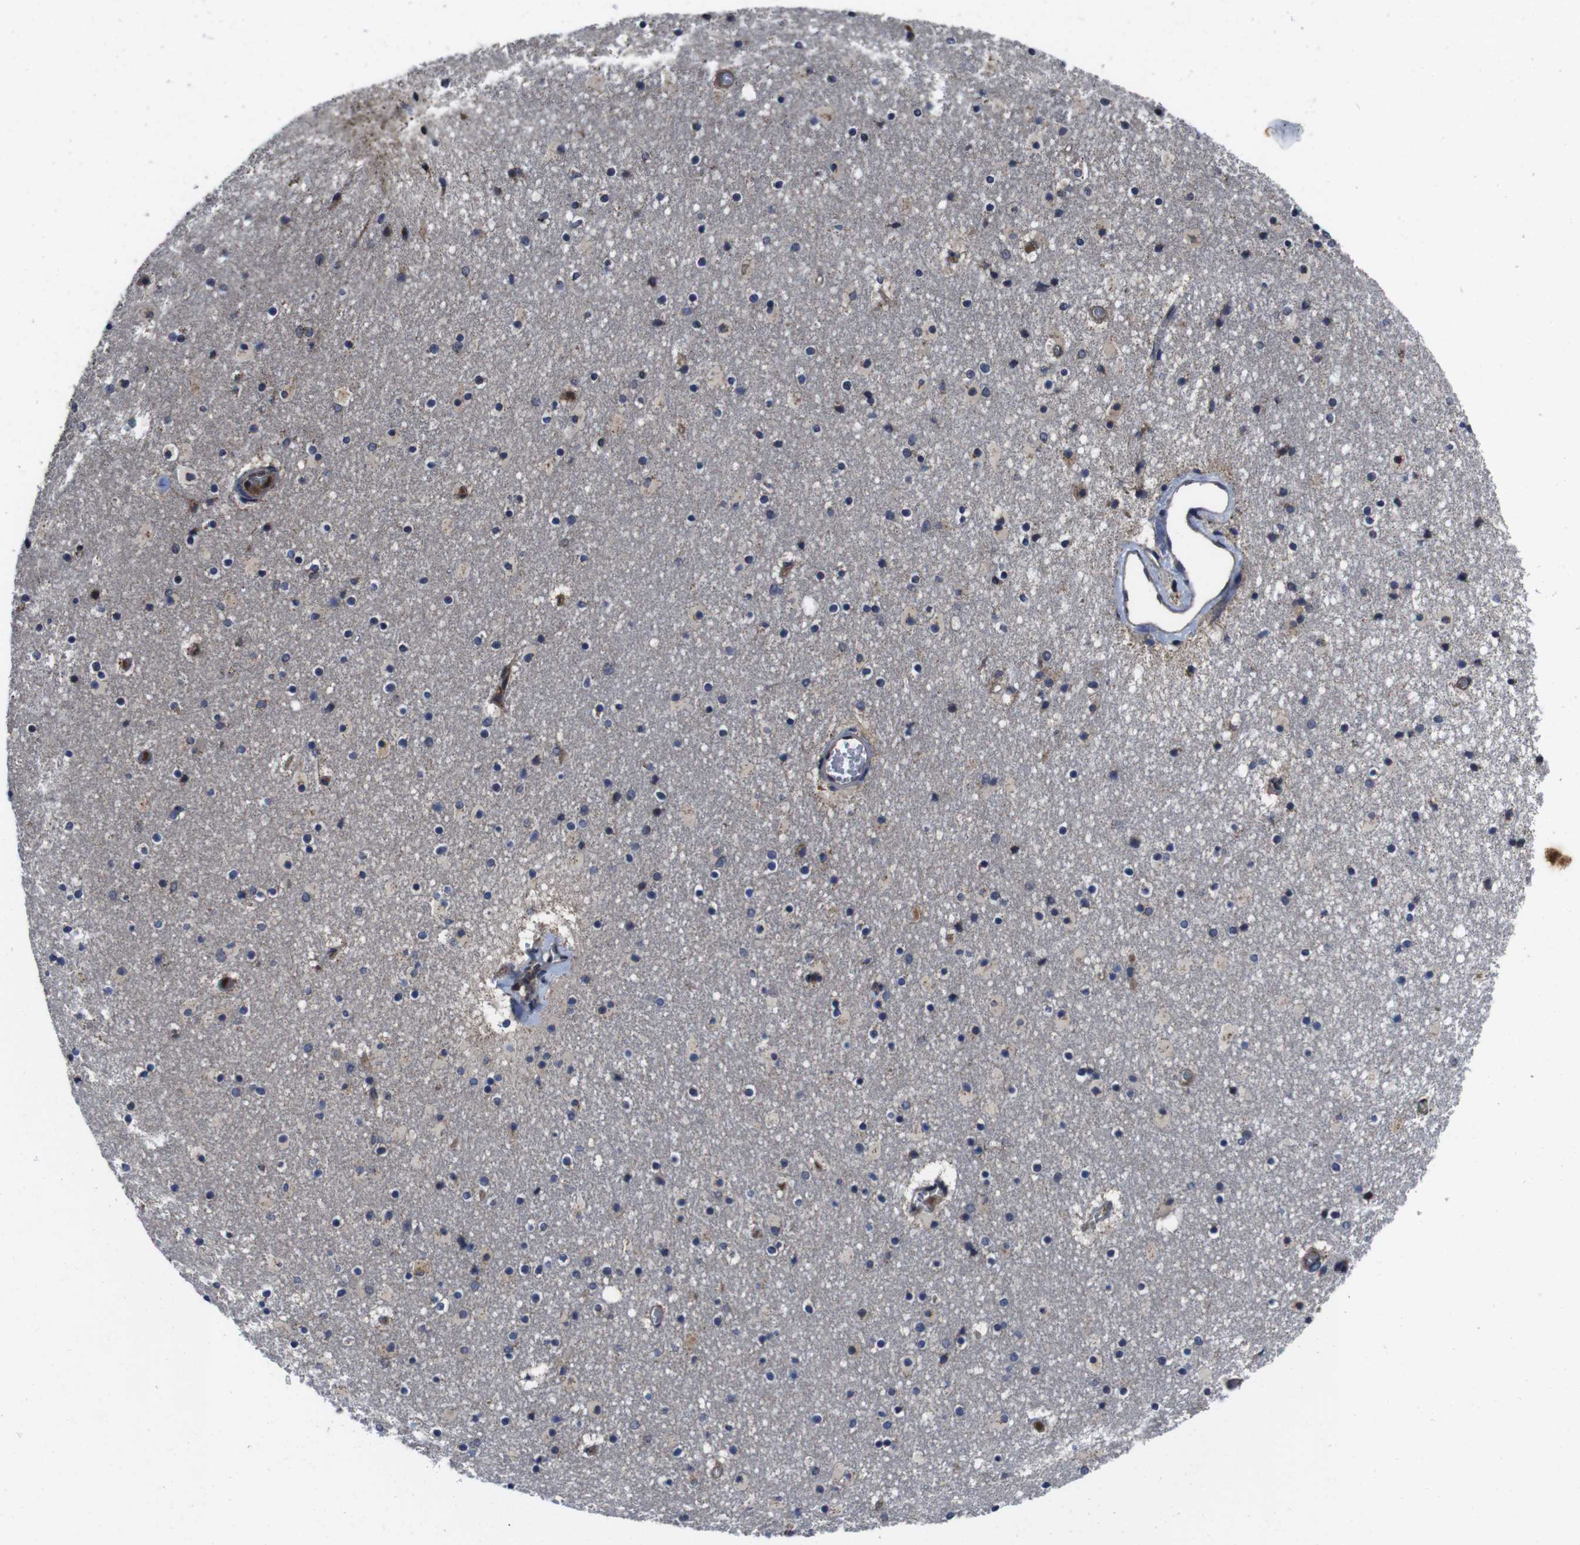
{"staining": {"intensity": "moderate", "quantity": "<25%", "location": "cytoplasmic/membranous"}, "tissue": "caudate", "cell_type": "Glial cells", "image_type": "normal", "snomed": [{"axis": "morphology", "description": "Normal tissue, NOS"}, {"axis": "topography", "description": "Lateral ventricle wall"}], "caption": "Glial cells display low levels of moderate cytoplasmic/membranous positivity in about <25% of cells in benign human caudate. (DAB (3,3'-diaminobenzidine) = brown stain, brightfield microscopy at high magnification).", "gene": "CXCL11", "patient": {"sex": "male", "age": 45}}